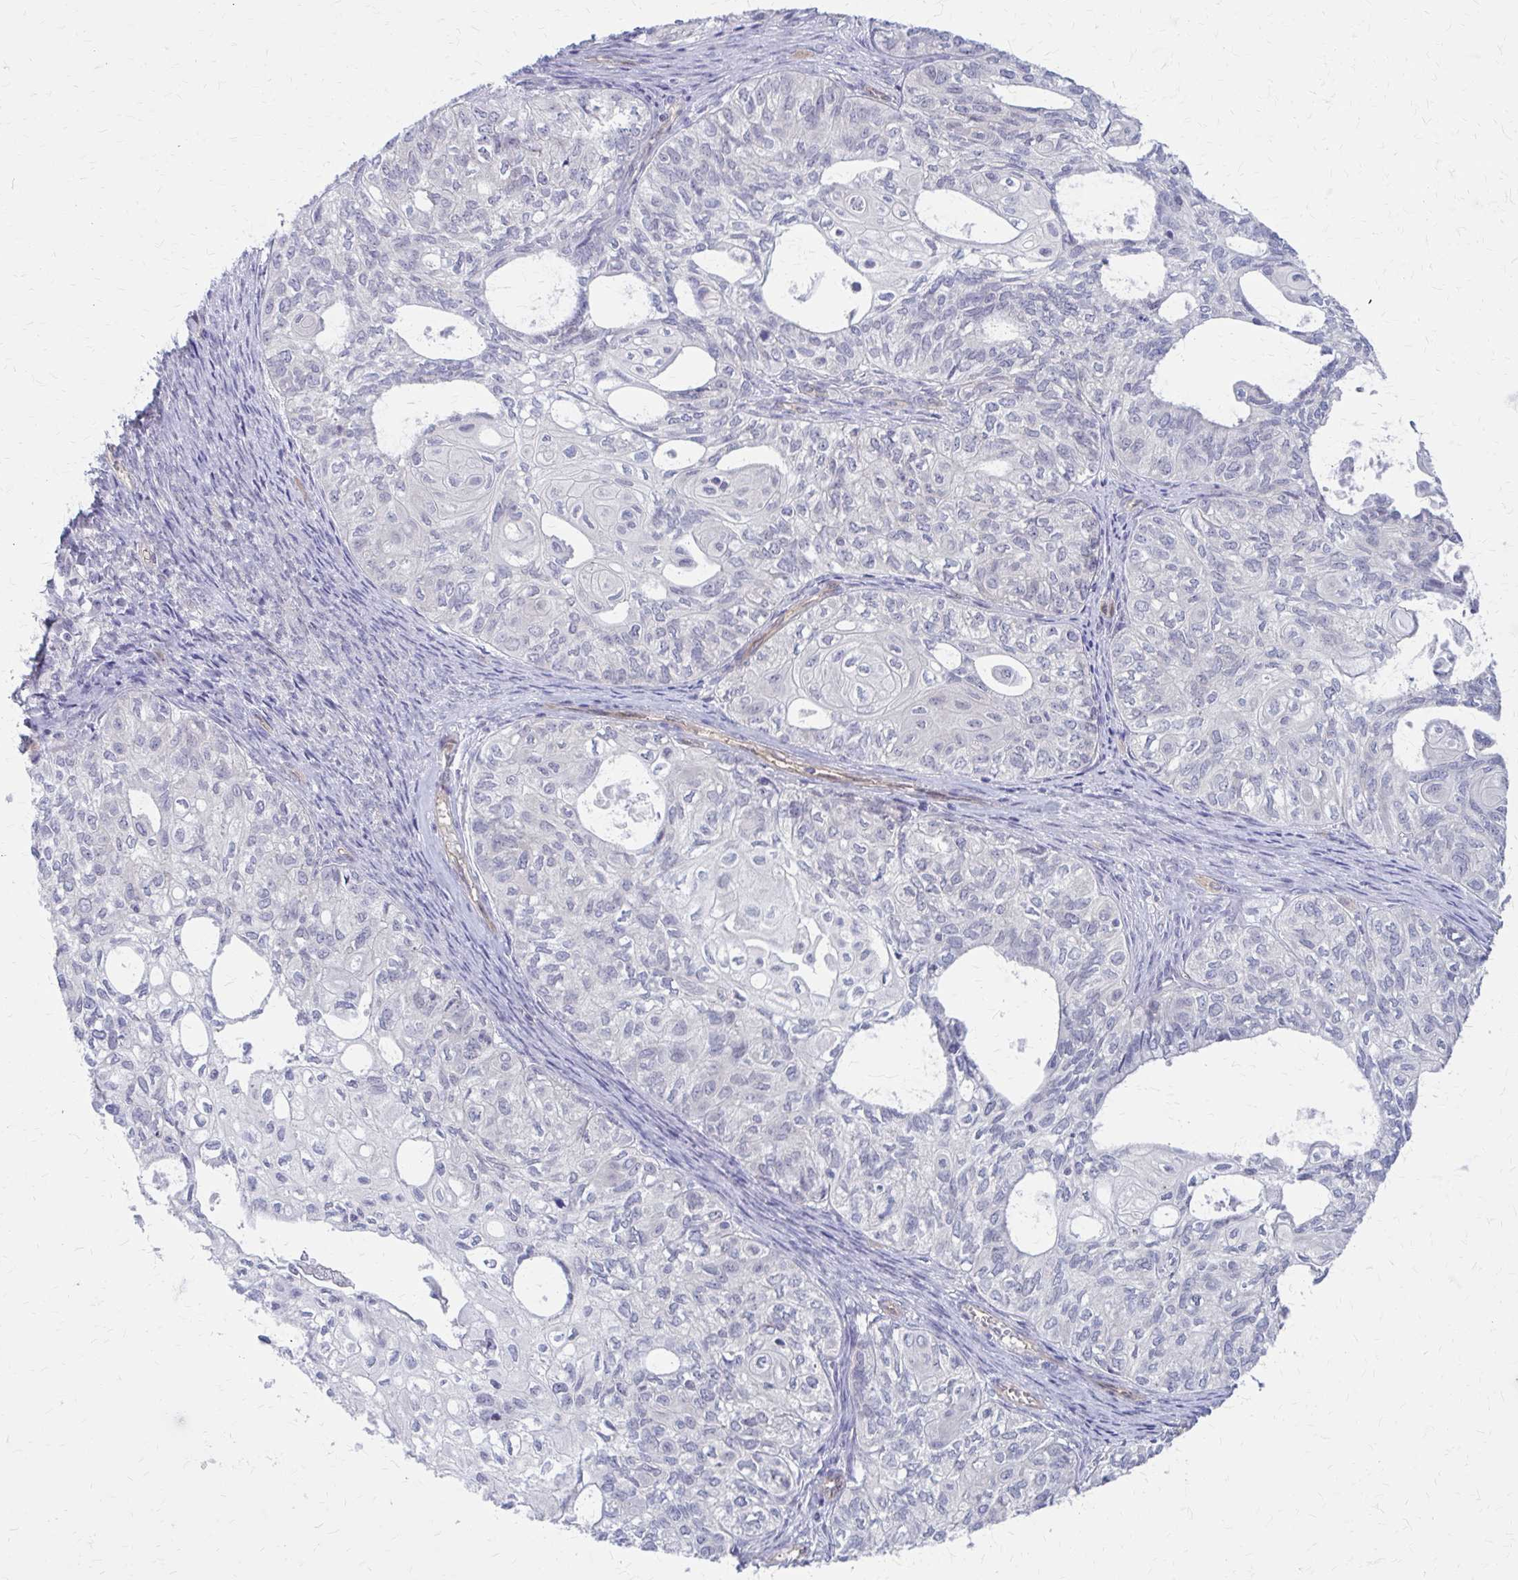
{"staining": {"intensity": "negative", "quantity": "none", "location": "none"}, "tissue": "ovarian cancer", "cell_type": "Tumor cells", "image_type": "cancer", "snomed": [{"axis": "morphology", "description": "Carcinoma, endometroid"}, {"axis": "topography", "description": "Ovary"}], "caption": "Tumor cells are negative for protein expression in human ovarian cancer.", "gene": "CLIC2", "patient": {"sex": "female", "age": 64}}